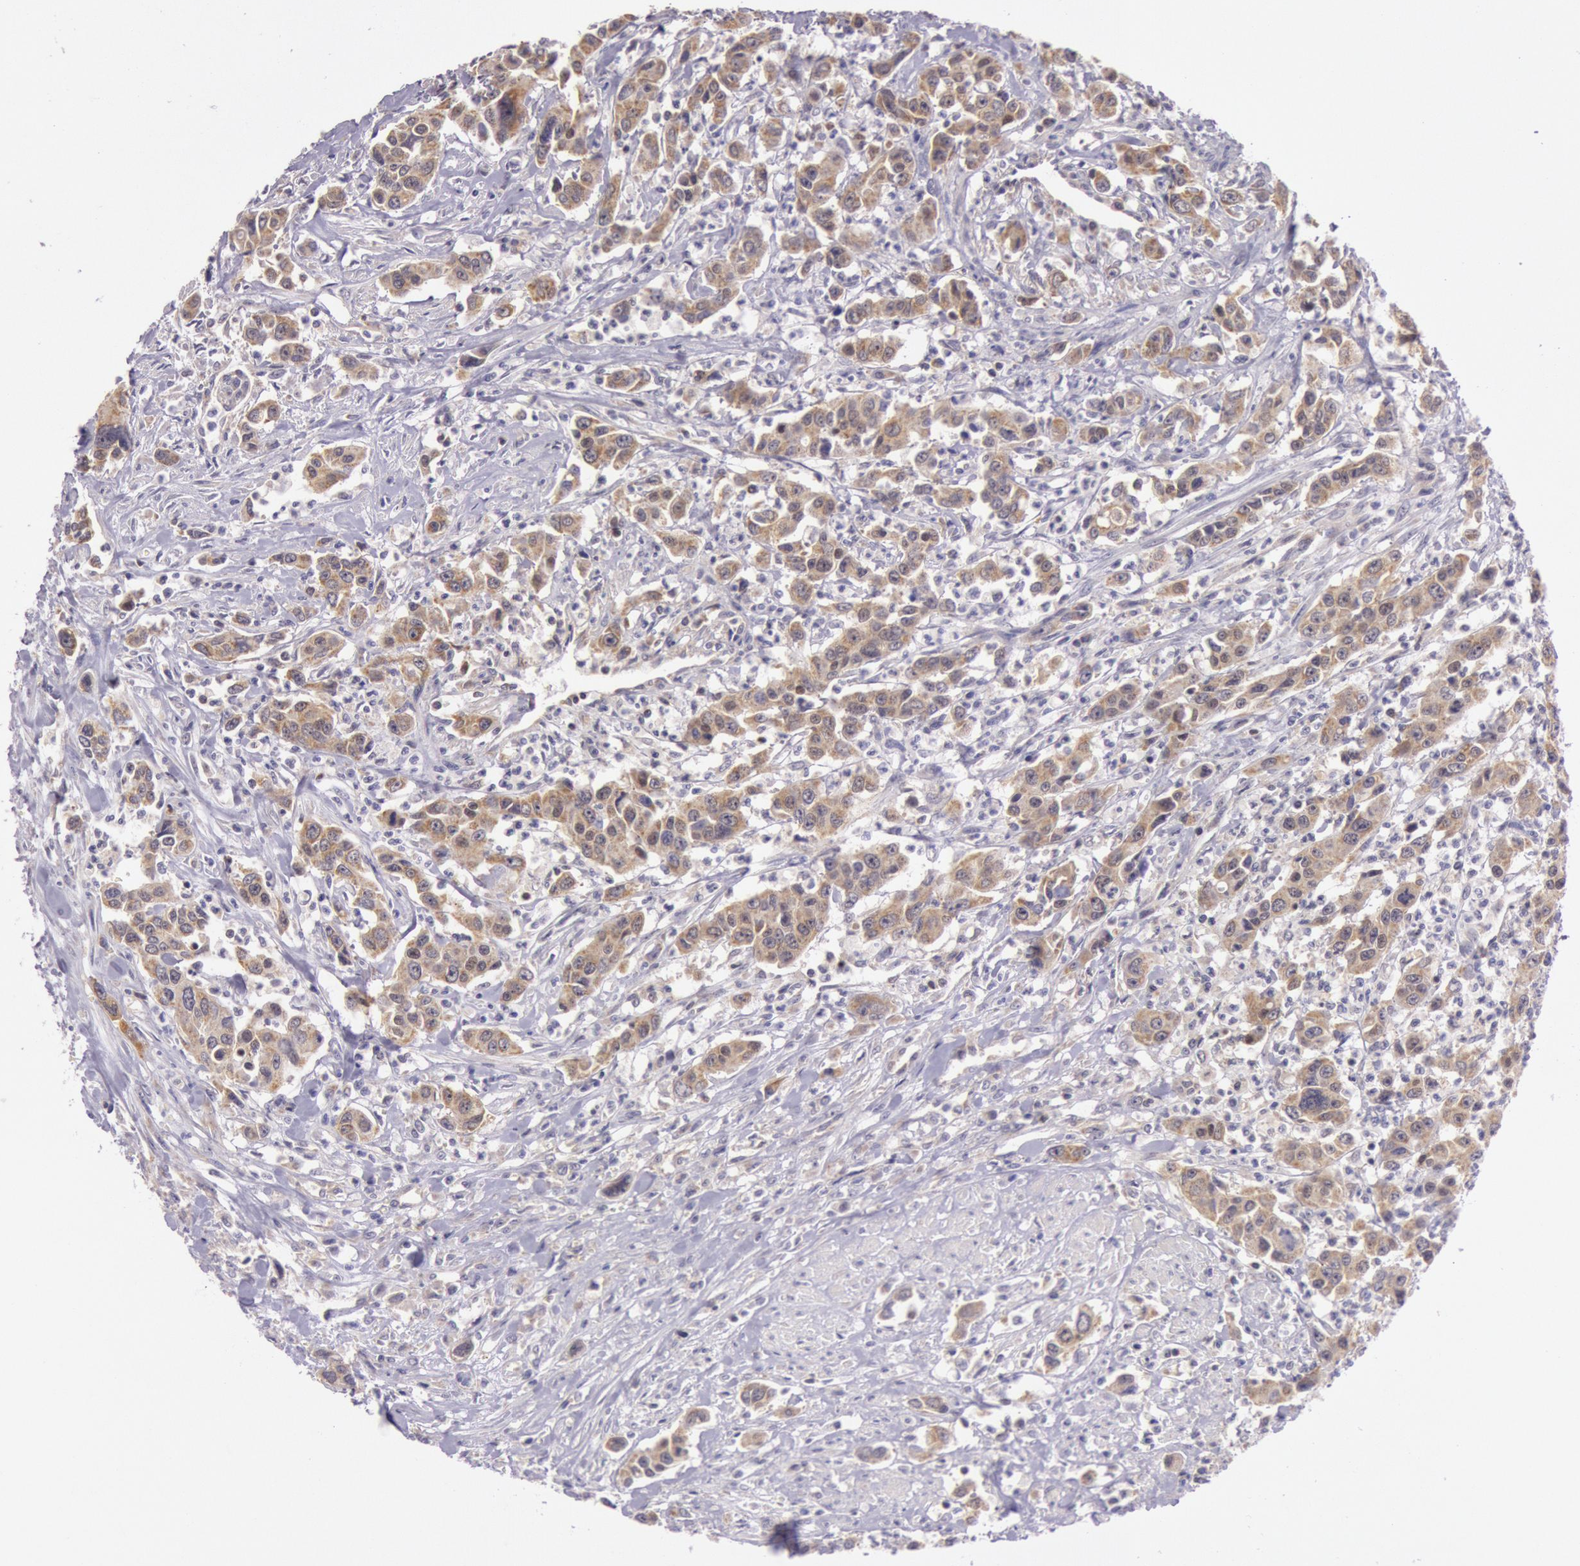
{"staining": {"intensity": "moderate", "quantity": ">75%", "location": "cytoplasmic/membranous"}, "tissue": "urothelial cancer", "cell_type": "Tumor cells", "image_type": "cancer", "snomed": [{"axis": "morphology", "description": "Urothelial carcinoma, High grade"}, {"axis": "topography", "description": "Urinary bladder"}], "caption": "Tumor cells exhibit moderate cytoplasmic/membranous expression in about >75% of cells in urothelial carcinoma (high-grade).", "gene": "CDK16", "patient": {"sex": "male", "age": 86}}